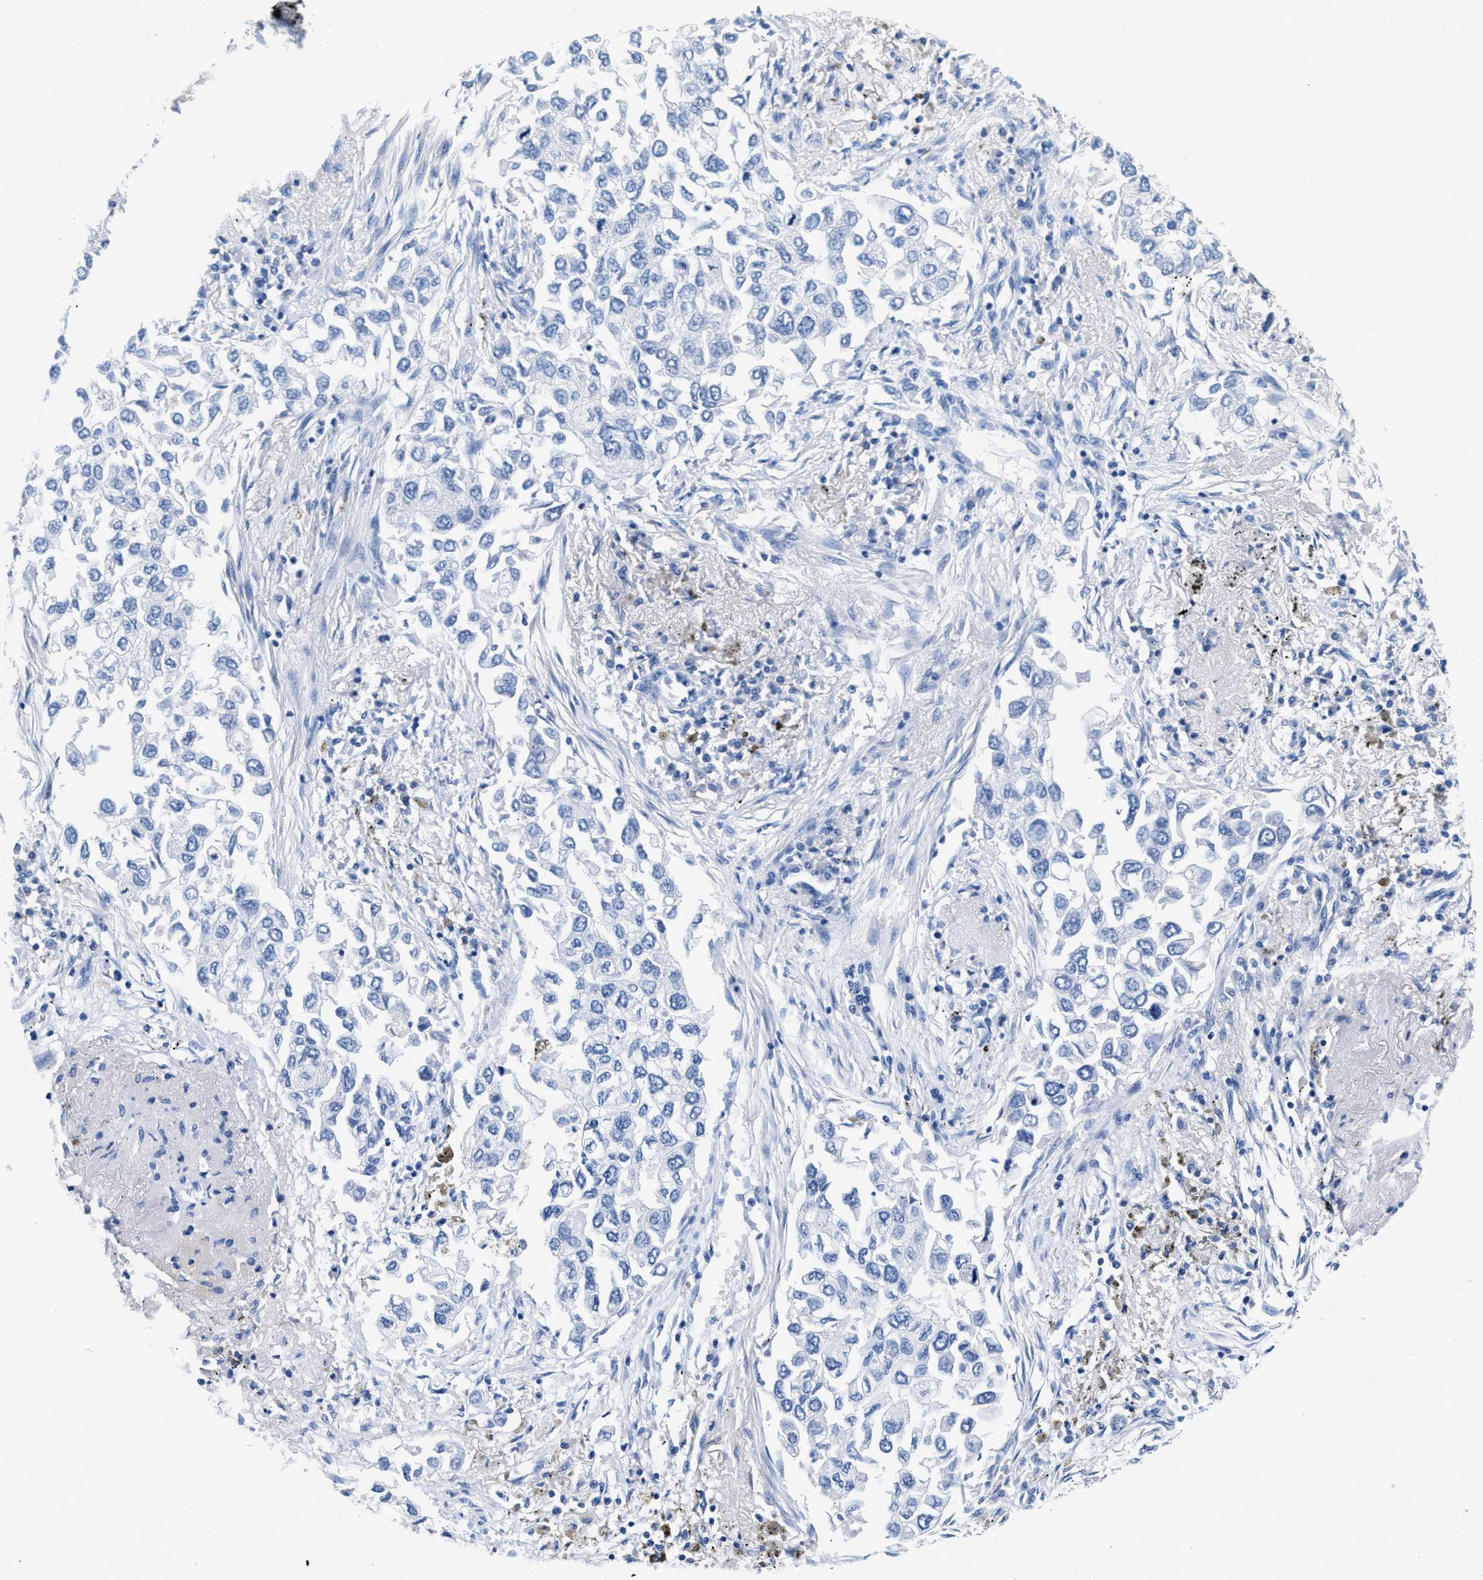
{"staining": {"intensity": "negative", "quantity": "none", "location": "none"}, "tissue": "lung cancer", "cell_type": "Tumor cells", "image_type": "cancer", "snomed": [{"axis": "morphology", "description": "Inflammation, NOS"}, {"axis": "morphology", "description": "Adenocarcinoma, NOS"}, {"axis": "topography", "description": "Lung"}], "caption": "Tumor cells show no significant staining in adenocarcinoma (lung). (DAB IHC with hematoxylin counter stain).", "gene": "SLFN13", "patient": {"sex": "male", "age": 63}}